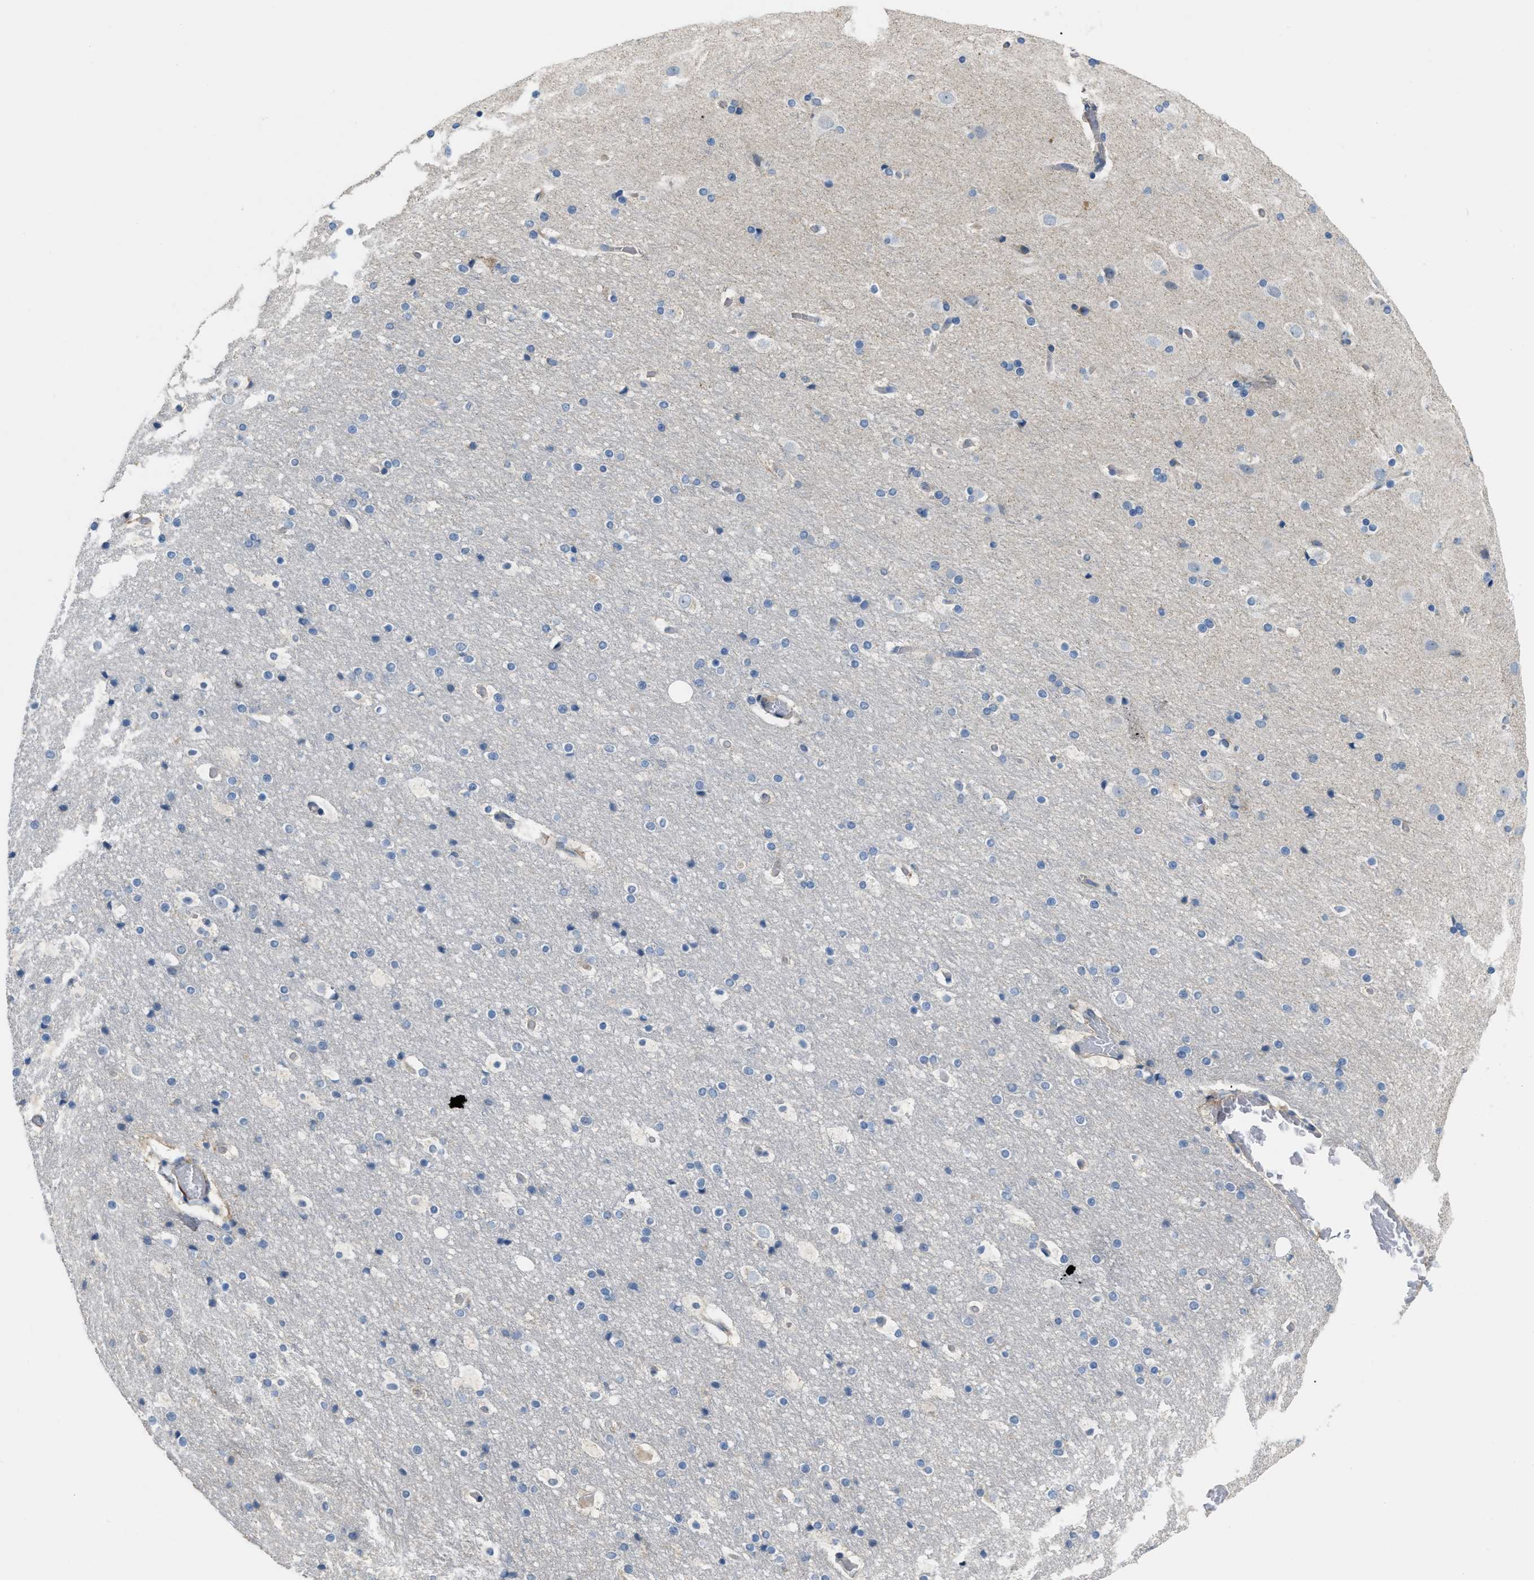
{"staining": {"intensity": "weak", "quantity": "<25%", "location": "cytoplasmic/membranous"}, "tissue": "cerebral cortex", "cell_type": "Endothelial cells", "image_type": "normal", "snomed": [{"axis": "morphology", "description": "Normal tissue, NOS"}, {"axis": "topography", "description": "Cerebral cortex"}], "caption": "Immunohistochemical staining of unremarkable human cerebral cortex demonstrates no significant staining in endothelial cells.", "gene": "DHX58", "patient": {"sex": "male", "age": 57}}